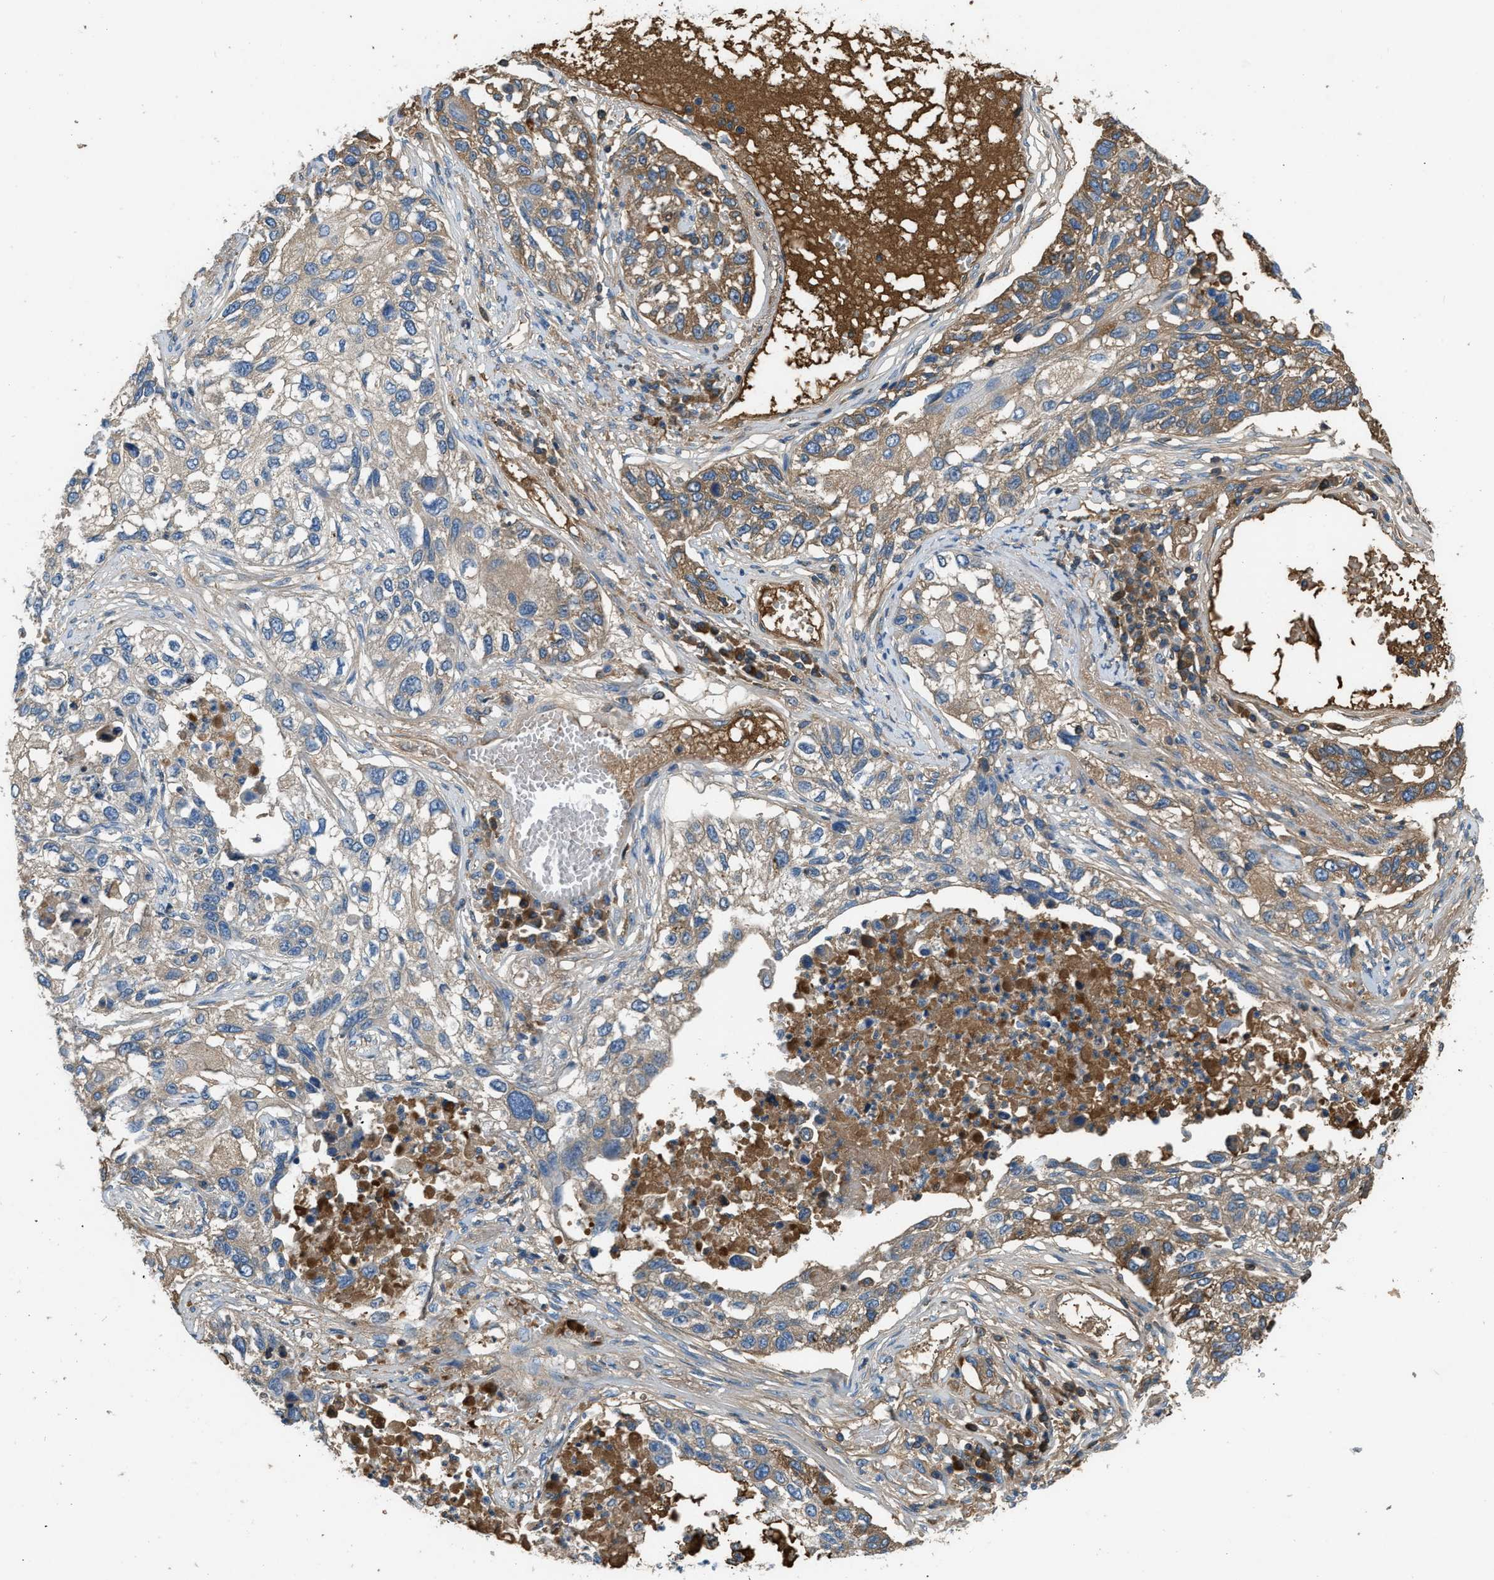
{"staining": {"intensity": "moderate", "quantity": "25%-75%", "location": "cytoplasmic/membranous"}, "tissue": "lung cancer", "cell_type": "Tumor cells", "image_type": "cancer", "snomed": [{"axis": "morphology", "description": "Squamous cell carcinoma, NOS"}, {"axis": "topography", "description": "Lung"}], "caption": "Moderate cytoplasmic/membranous staining is seen in approximately 25%-75% of tumor cells in lung cancer (squamous cell carcinoma).", "gene": "STC1", "patient": {"sex": "male", "age": 71}}